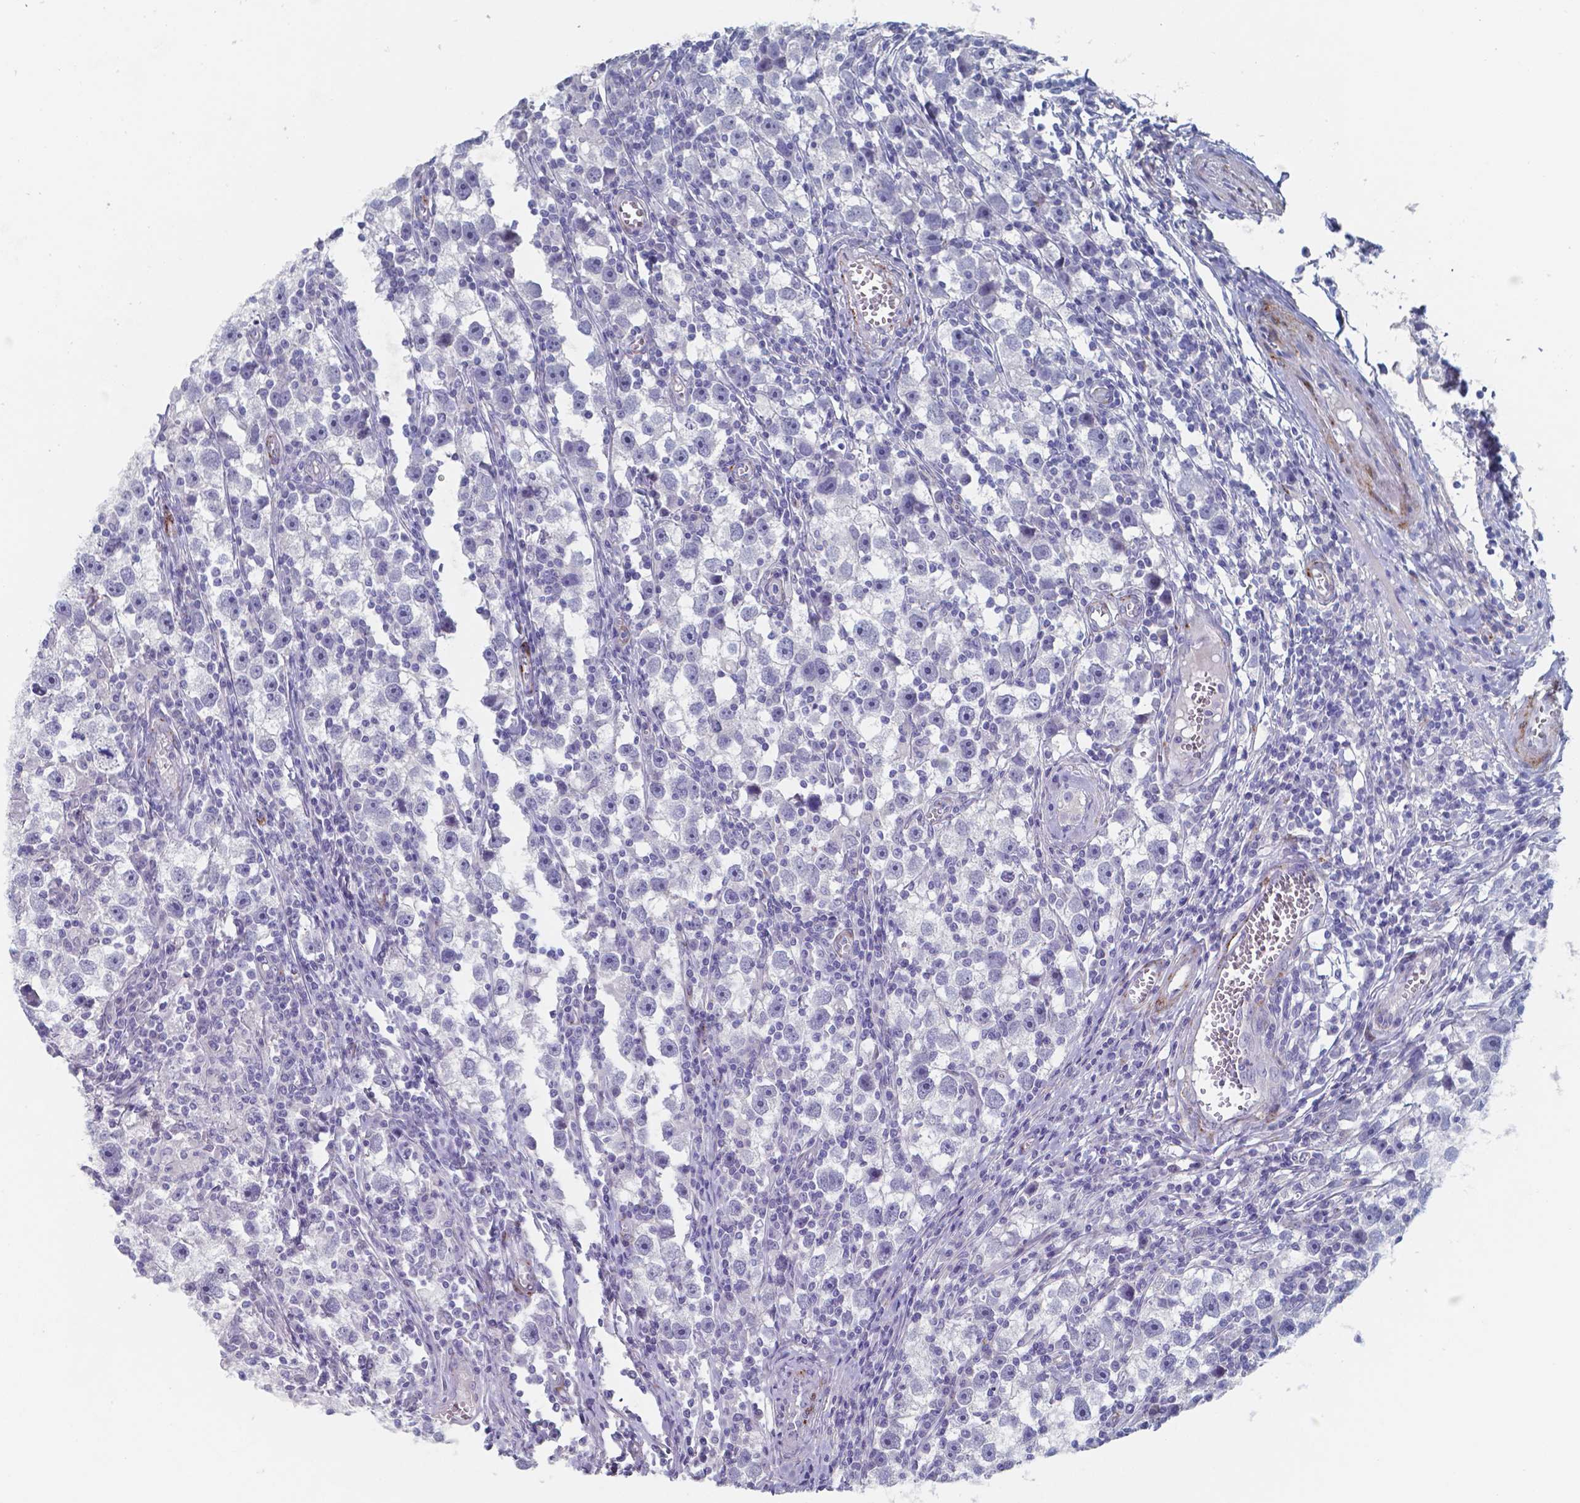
{"staining": {"intensity": "negative", "quantity": "none", "location": "none"}, "tissue": "testis cancer", "cell_type": "Tumor cells", "image_type": "cancer", "snomed": [{"axis": "morphology", "description": "Seminoma, NOS"}, {"axis": "topography", "description": "Testis"}], "caption": "High power microscopy histopathology image of an IHC histopathology image of testis cancer (seminoma), revealing no significant positivity in tumor cells.", "gene": "PLA2R1", "patient": {"sex": "male", "age": 30}}